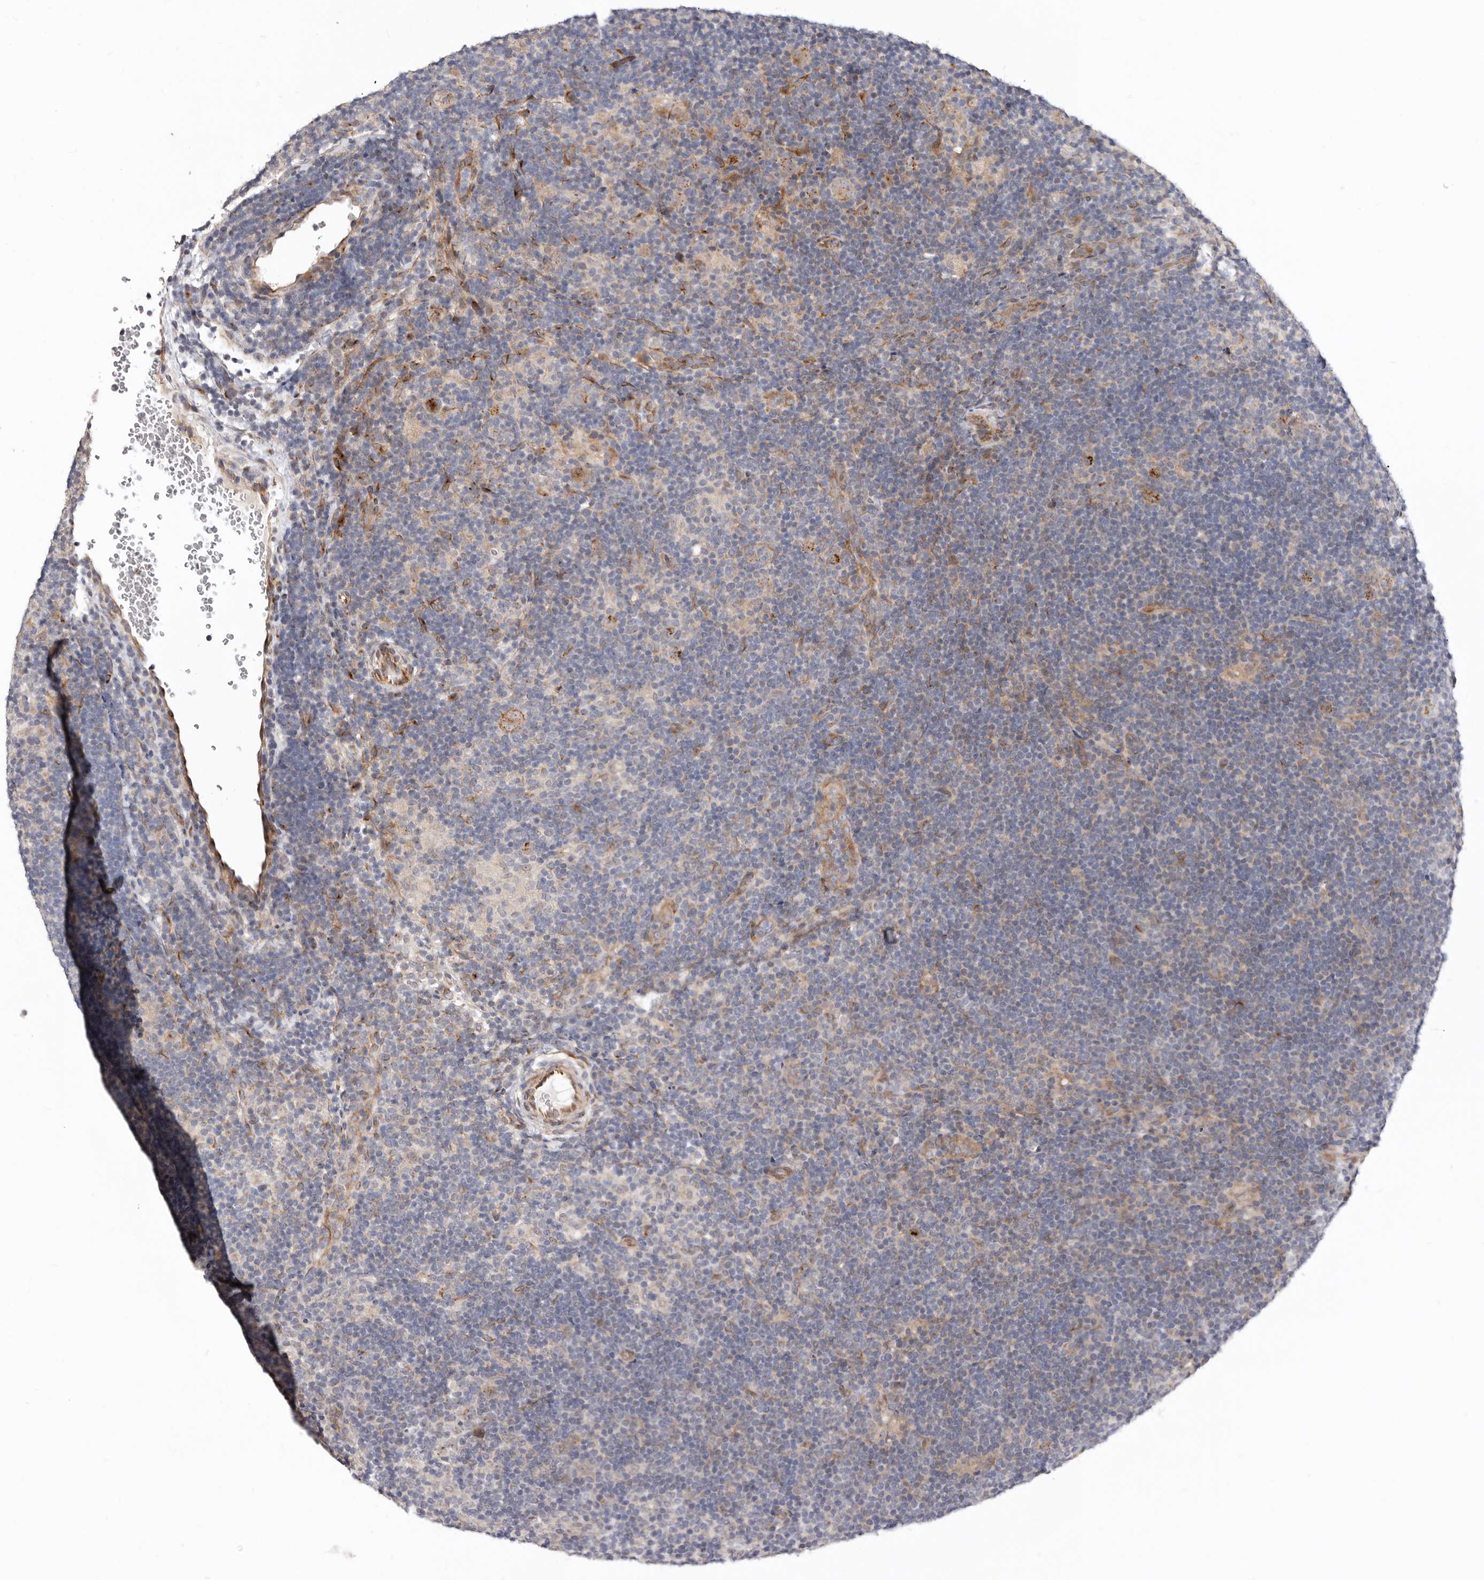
{"staining": {"intensity": "moderate", "quantity": ">75%", "location": "cytoplasmic/membranous"}, "tissue": "lymphoma", "cell_type": "Tumor cells", "image_type": "cancer", "snomed": [{"axis": "morphology", "description": "Hodgkin's disease, NOS"}, {"axis": "topography", "description": "Lymph node"}], "caption": "A micrograph of human Hodgkin's disease stained for a protein exhibits moderate cytoplasmic/membranous brown staining in tumor cells.", "gene": "KLHL4", "patient": {"sex": "female", "age": 57}}